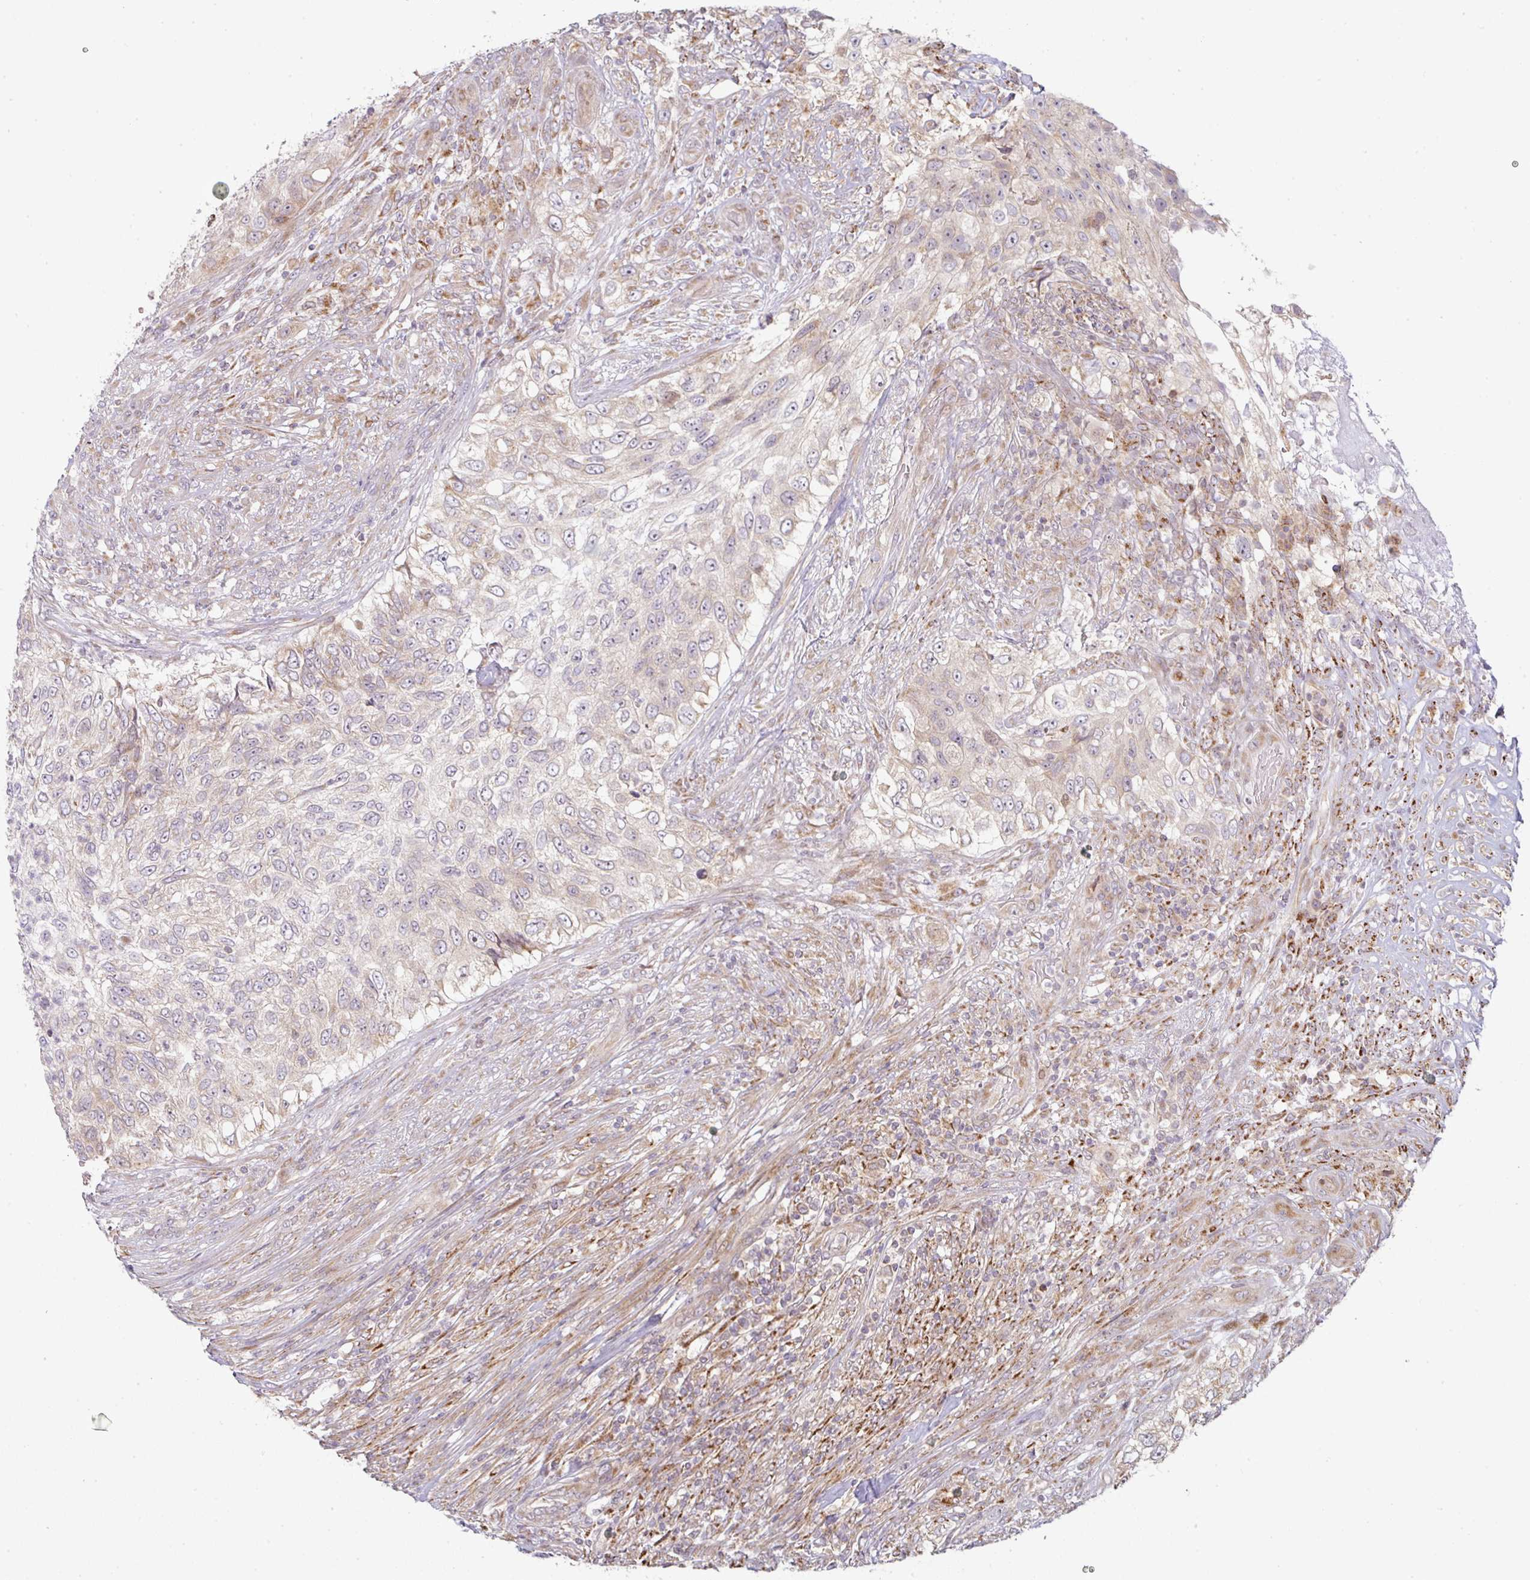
{"staining": {"intensity": "weak", "quantity": "25%-75%", "location": "cytoplasmic/membranous"}, "tissue": "urothelial cancer", "cell_type": "Tumor cells", "image_type": "cancer", "snomed": [{"axis": "morphology", "description": "Urothelial carcinoma, High grade"}, {"axis": "topography", "description": "Urinary bladder"}], "caption": "Protein positivity by immunohistochemistry exhibits weak cytoplasmic/membranous staining in about 25%-75% of tumor cells in urothelial carcinoma (high-grade).", "gene": "MOB1A", "patient": {"sex": "female", "age": 60}}